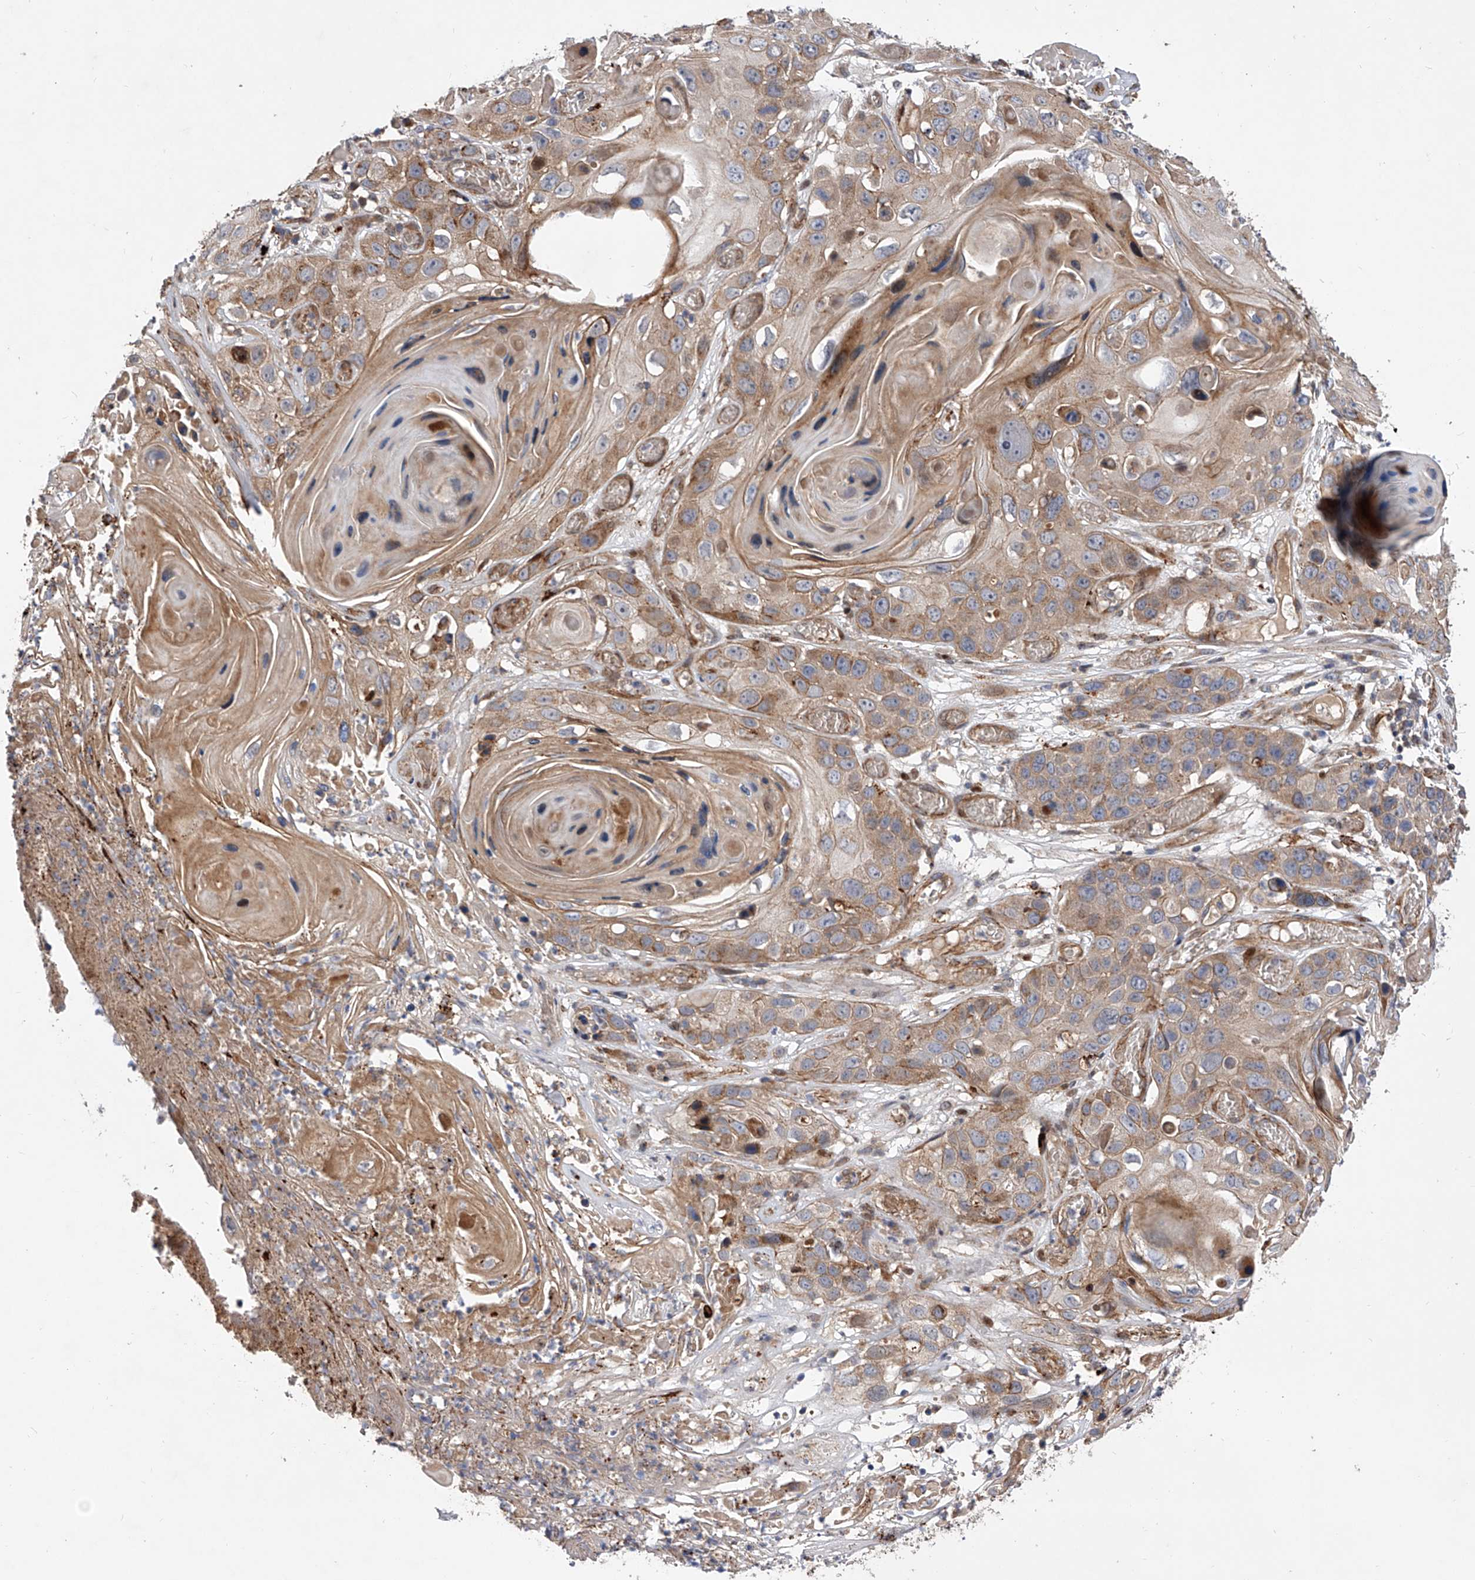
{"staining": {"intensity": "moderate", "quantity": ">75%", "location": "cytoplasmic/membranous"}, "tissue": "skin cancer", "cell_type": "Tumor cells", "image_type": "cancer", "snomed": [{"axis": "morphology", "description": "Squamous cell carcinoma, NOS"}, {"axis": "topography", "description": "Skin"}], "caption": "High-magnification brightfield microscopy of skin cancer stained with DAB (3,3'-diaminobenzidine) (brown) and counterstained with hematoxylin (blue). tumor cells exhibit moderate cytoplasmic/membranous positivity is identified in about>75% of cells.", "gene": "PDSS2", "patient": {"sex": "male", "age": 55}}